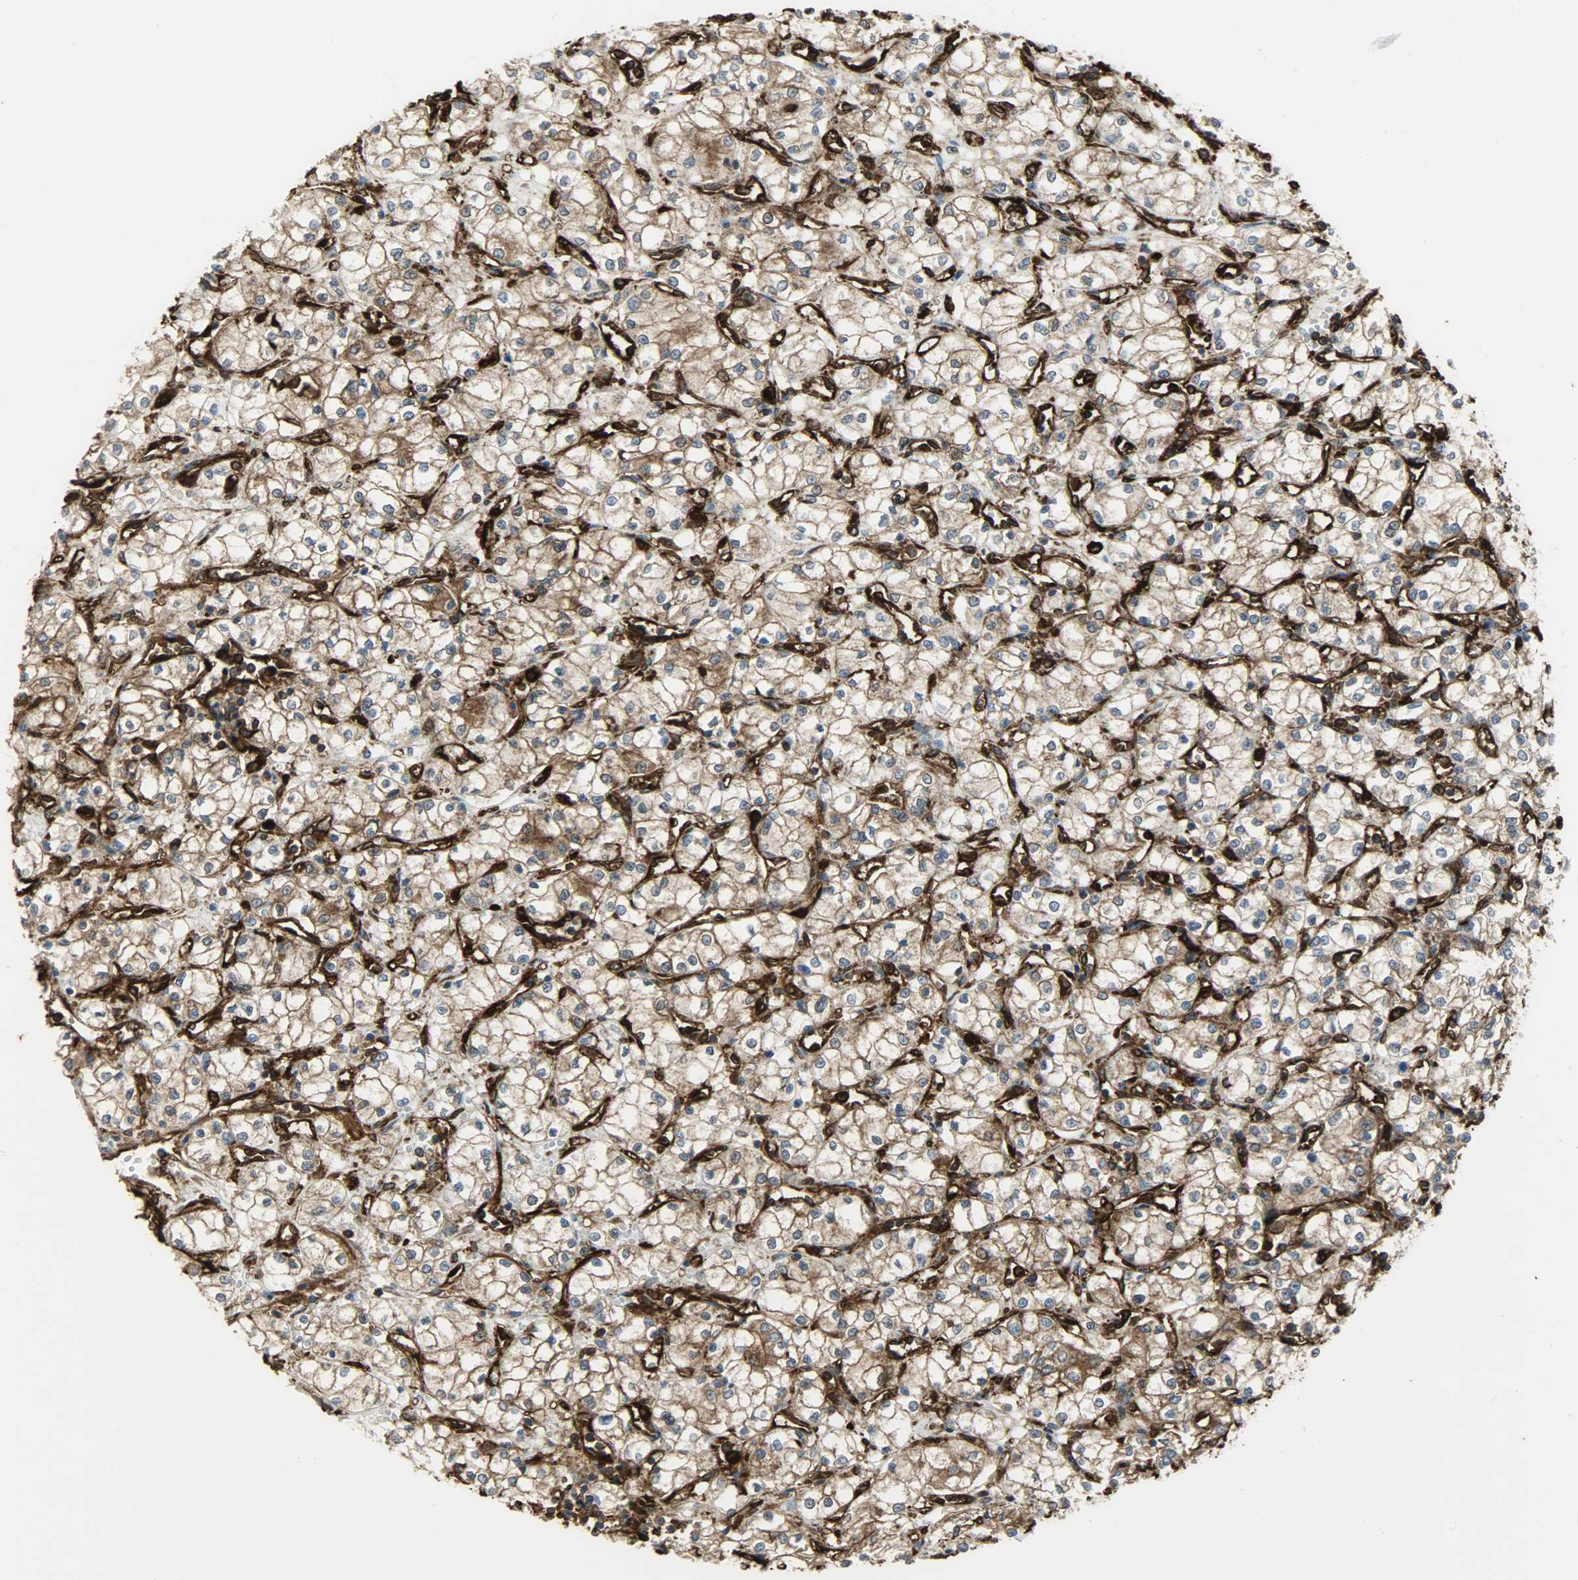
{"staining": {"intensity": "strong", "quantity": ">75%", "location": "cytoplasmic/membranous"}, "tissue": "renal cancer", "cell_type": "Tumor cells", "image_type": "cancer", "snomed": [{"axis": "morphology", "description": "Normal tissue, NOS"}, {"axis": "morphology", "description": "Adenocarcinoma, NOS"}, {"axis": "topography", "description": "Kidney"}], "caption": "Renal cancer (adenocarcinoma) tissue shows strong cytoplasmic/membranous expression in about >75% of tumor cells", "gene": "VASP", "patient": {"sex": "male", "age": 59}}